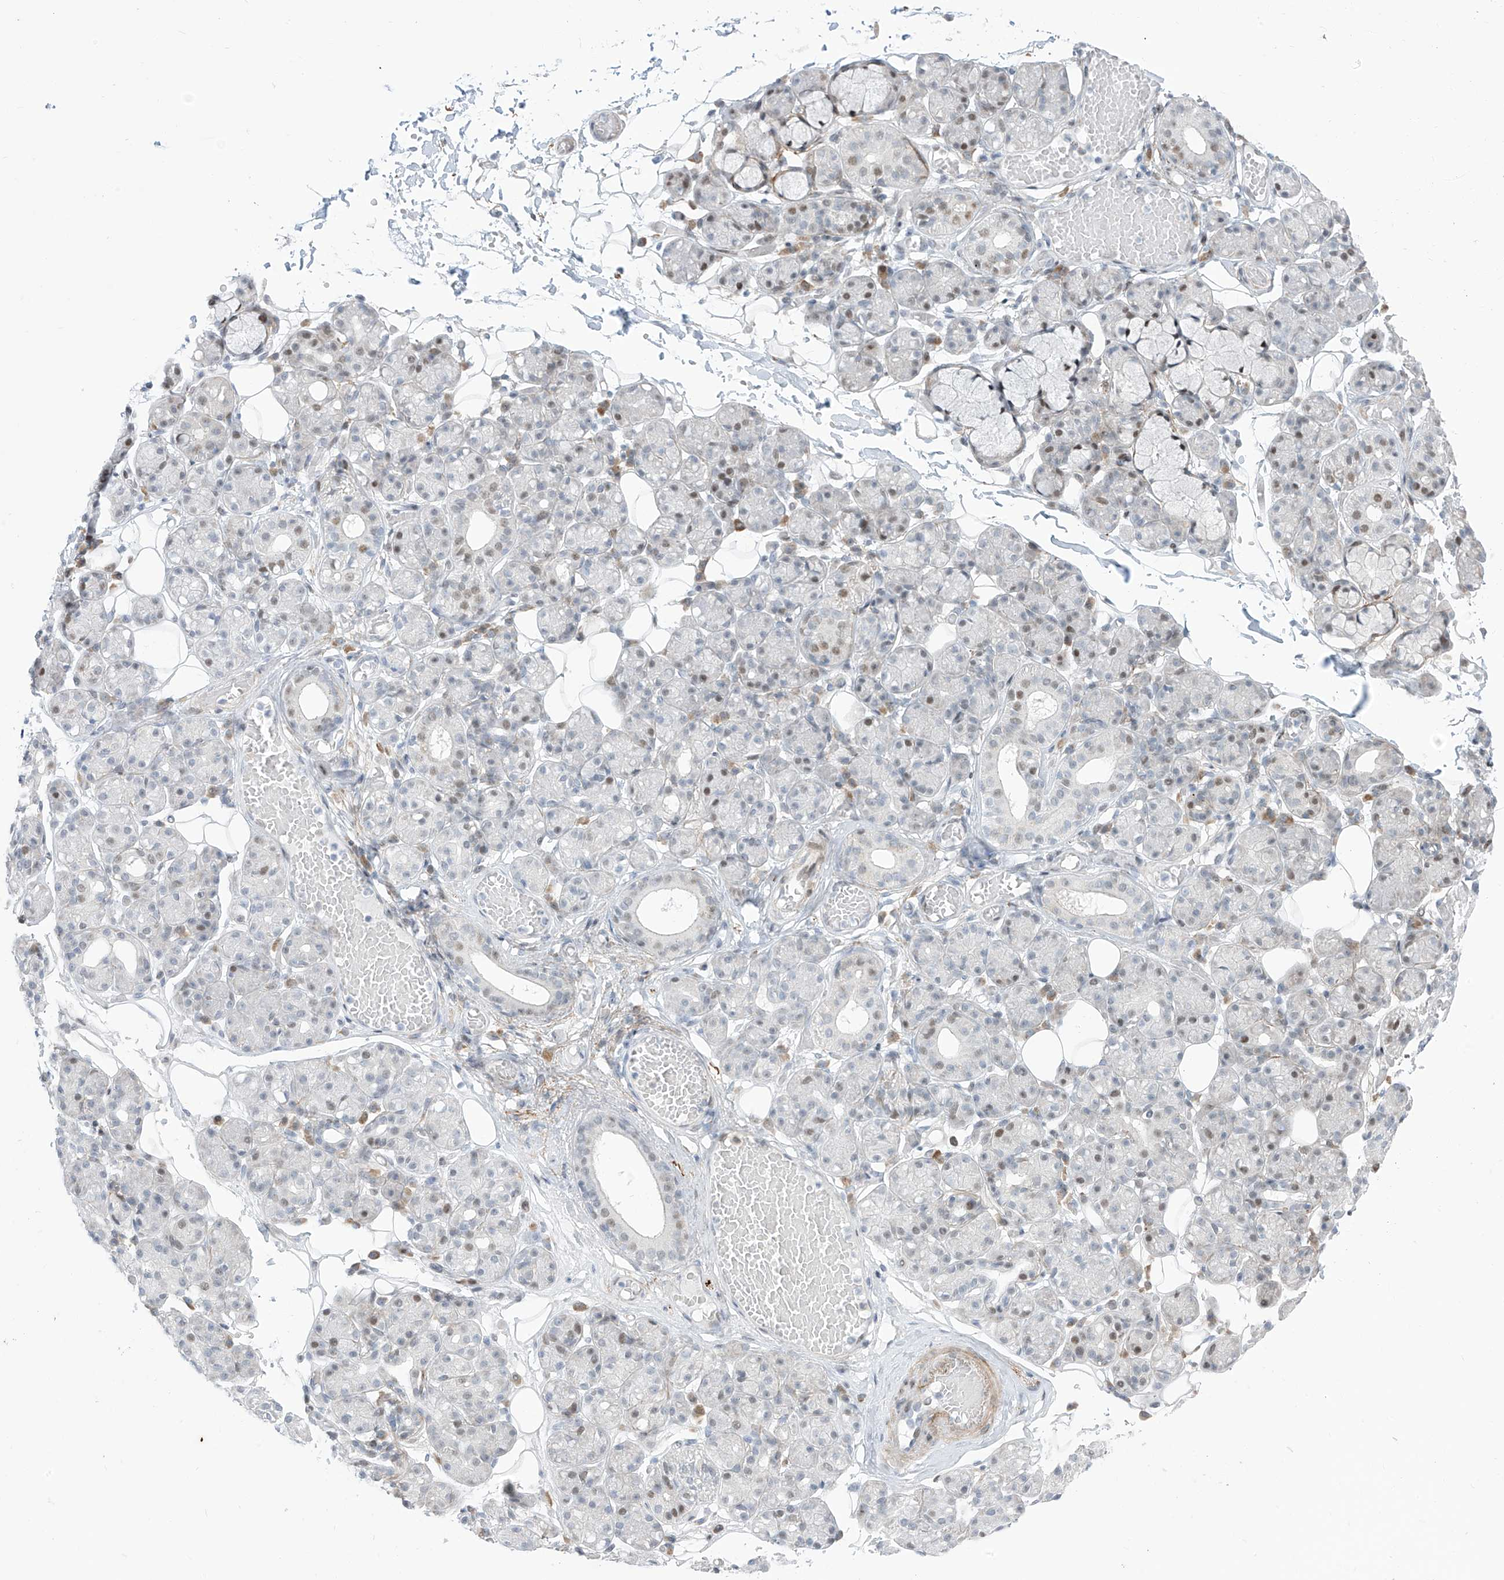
{"staining": {"intensity": "moderate", "quantity": "<25%", "location": "nuclear"}, "tissue": "salivary gland", "cell_type": "Glandular cells", "image_type": "normal", "snomed": [{"axis": "morphology", "description": "Normal tissue, NOS"}, {"axis": "topography", "description": "Salivary gland"}], "caption": "Immunohistochemistry (DAB) staining of unremarkable human salivary gland reveals moderate nuclear protein positivity in about <25% of glandular cells. (IHC, brightfield microscopy, high magnification).", "gene": "LIN9", "patient": {"sex": "male", "age": 63}}